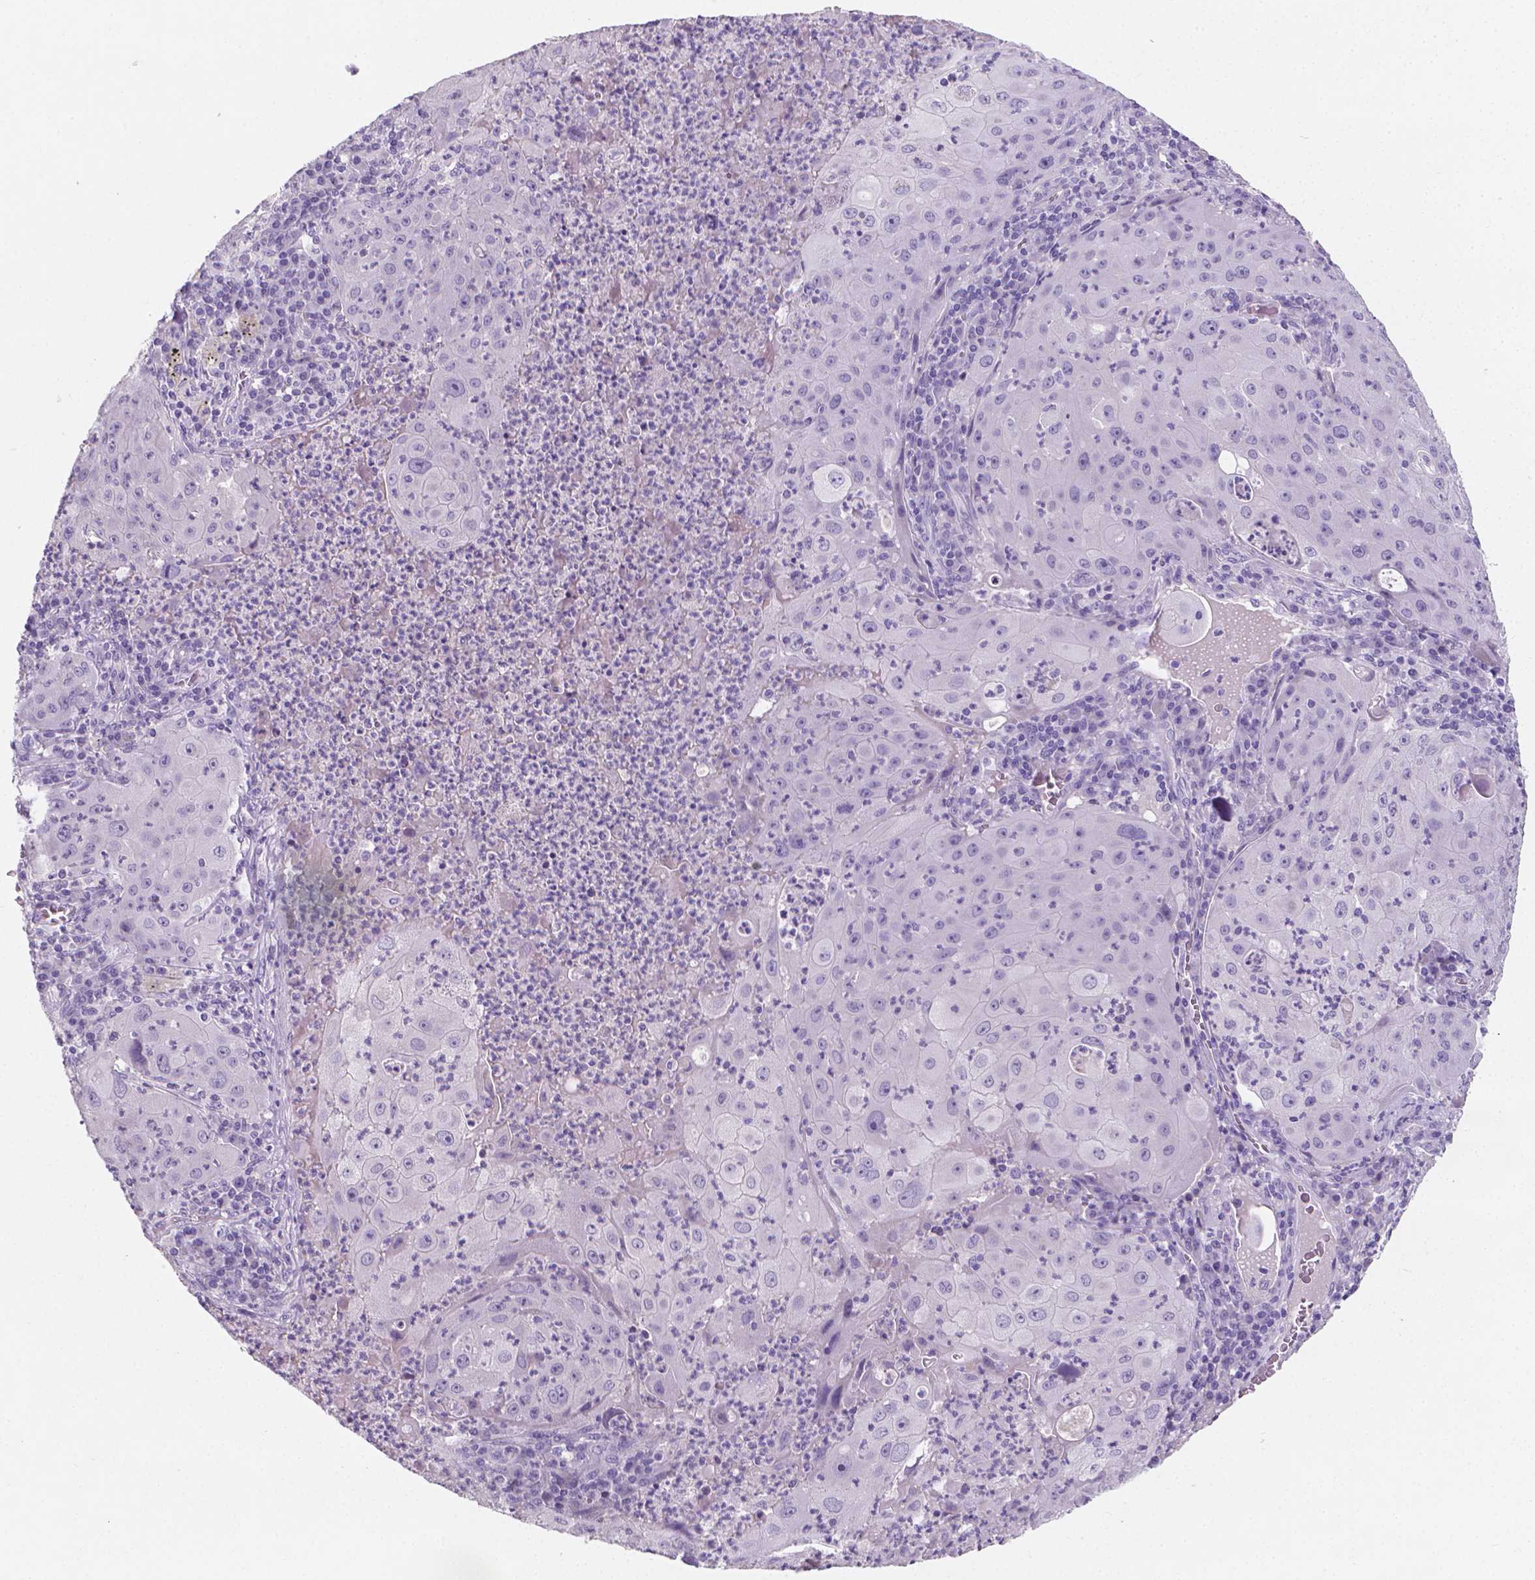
{"staining": {"intensity": "negative", "quantity": "none", "location": "none"}, "tissue": "lung cancer", "cell_type": "Tumor cells", "image_type": "cancer", "snomed": [{"axis": "morphology", "description": "Squamous cell carcinoma, NOS"}, {"axis": "topography", "description": "Lung"}], "caption": "IHC of human squamous cell carcinoma (lung) exhibits no staining in tumor cells.", "gene": "XPNPEP2", "patient": {"sex": "female", "age": 59}}